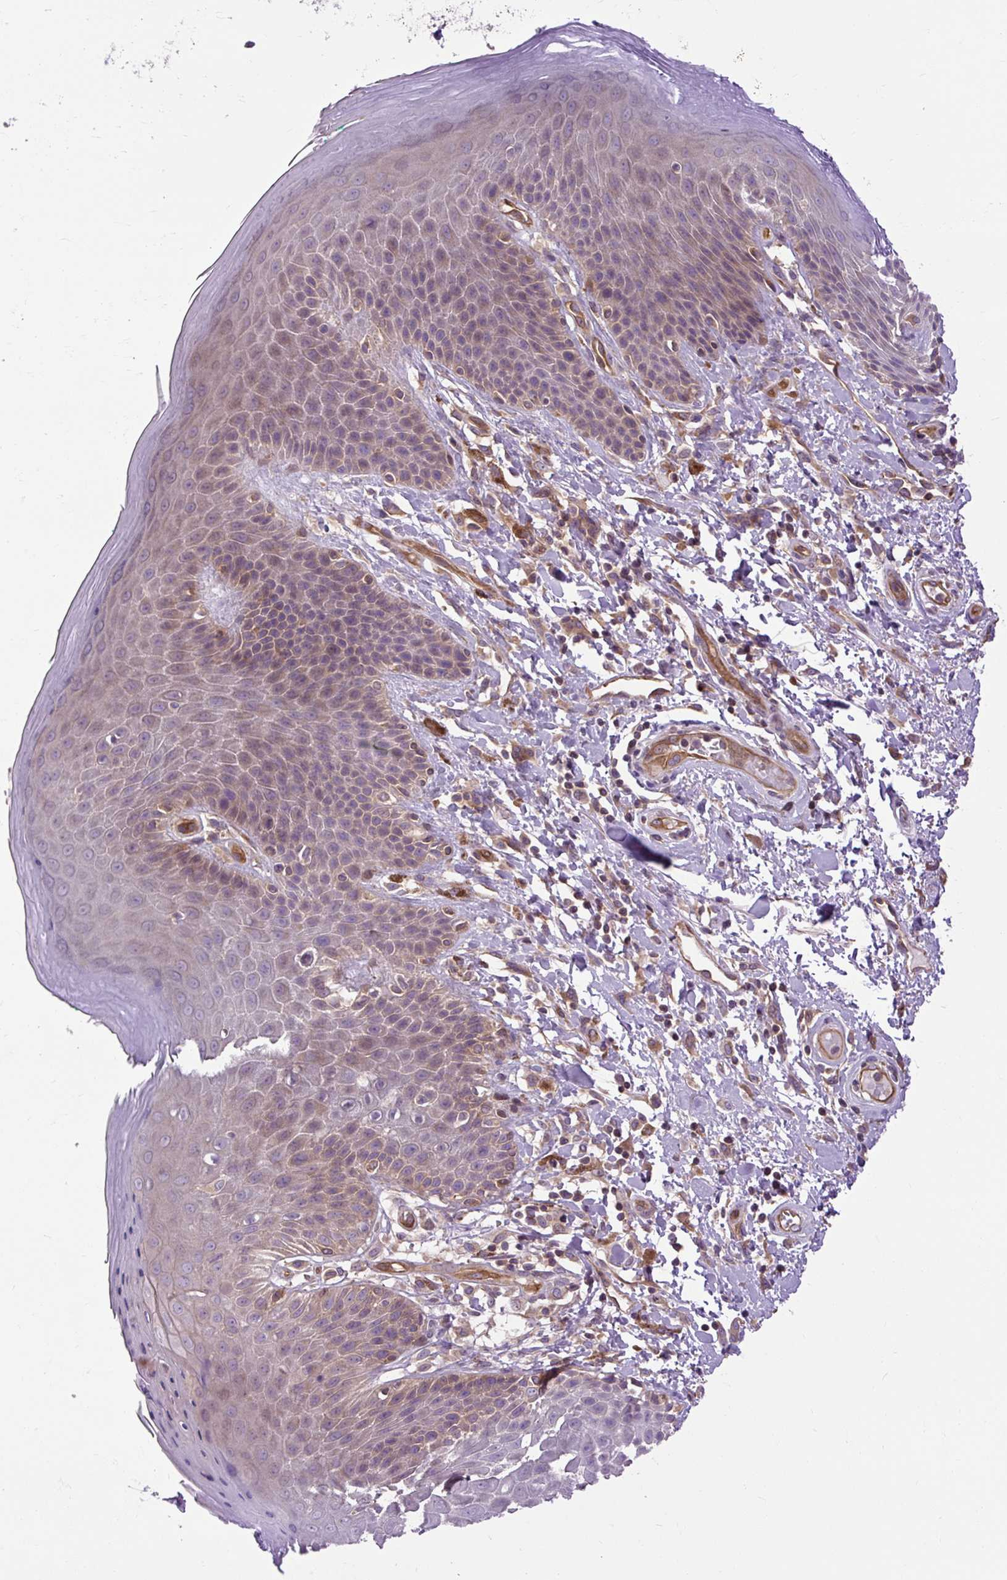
{"staining": {"intensity": "weak", "quantity": "<25%", "location": "cytoplasmic/membranous"}, "tissue": "skin", "cell_type": "Epidermal cells", "image_type": "normal", "snomed": [{"axis": "morphology", "description": "Normal tissue, NOS"}, {"axis": "topography", "description": "Peripheral nerve tissue"}], "caption": "This image is of benign skin stained with immunohistochemistry (IHC) to label a protein in brown with the nuclei are counter-stained blue. There is no expression in epidermal cells. Brightfield microscopy of immunohistochemistry (IHC) stained with DAB (3,3'-diaminobenzidine) (brown) and hematoxylin (blue), captured at high magnification.", "gene": "CCDC93", "patient": {"sex": "male", "age": 51}}